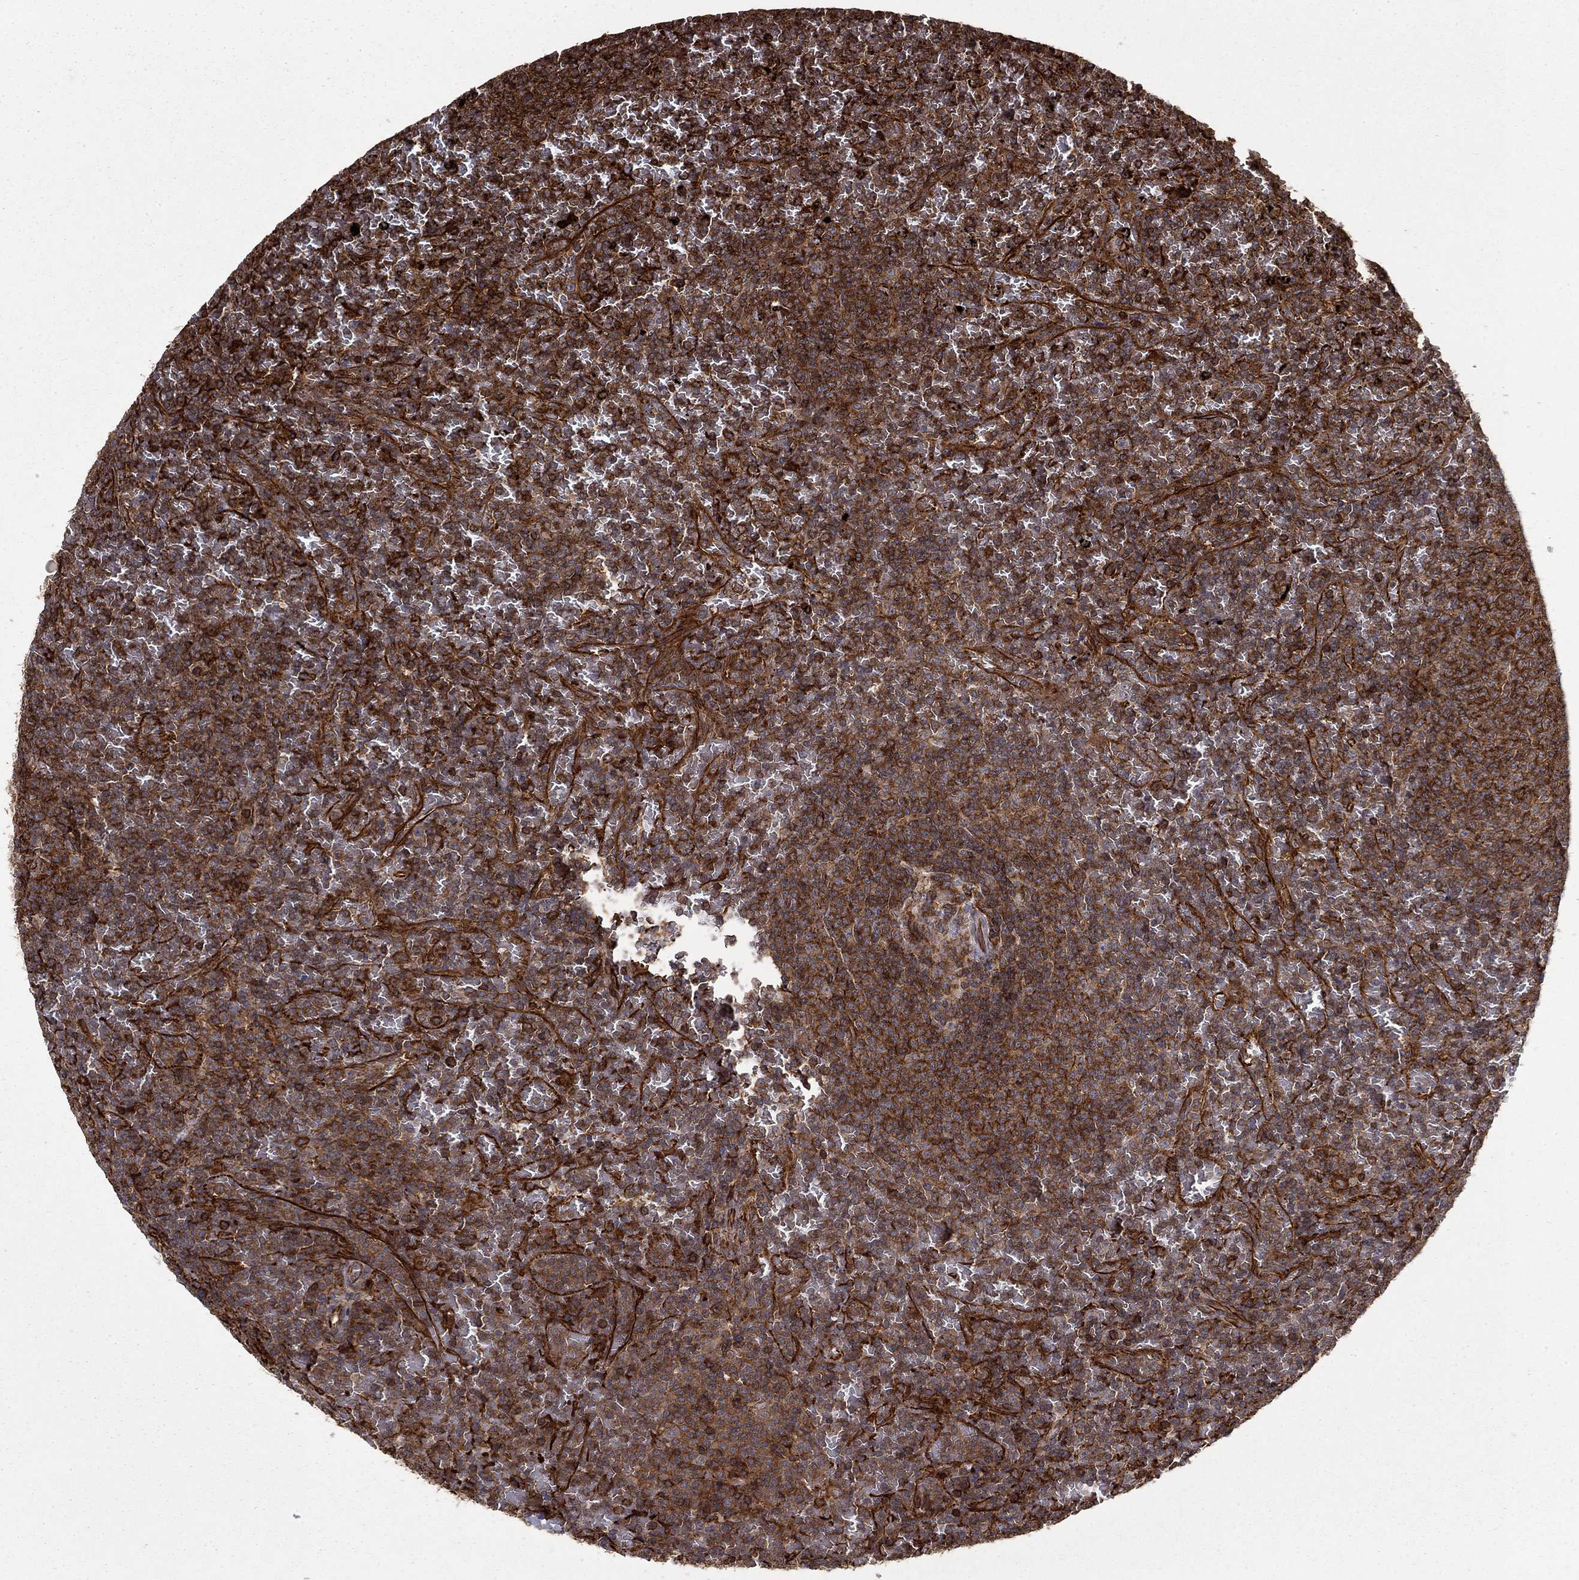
{"staining": {"intensity": "strong", "quantity": ">75%", "location": "cytoplasmic/membranous"}, "tissue": "lymphoma", "cell_type": "Tumor cells", "image_type": "cancer", "snomed": [{"axis": "morphology", "description": "Malignant lymphoma, non-Hodgkin's type, Low grade"}, {"axis": "topography", "description": "Spleen"}], "caption": "This is a photomicrograph of immunohistochemistry staining of low-grade malignant lymphoma, non-Hodgkin's type, which shows strong positivity in the cytoplasmic/membranous of tumor cells.", "gene": "ADM", "patient": {"sex": "female", "age": 77}}